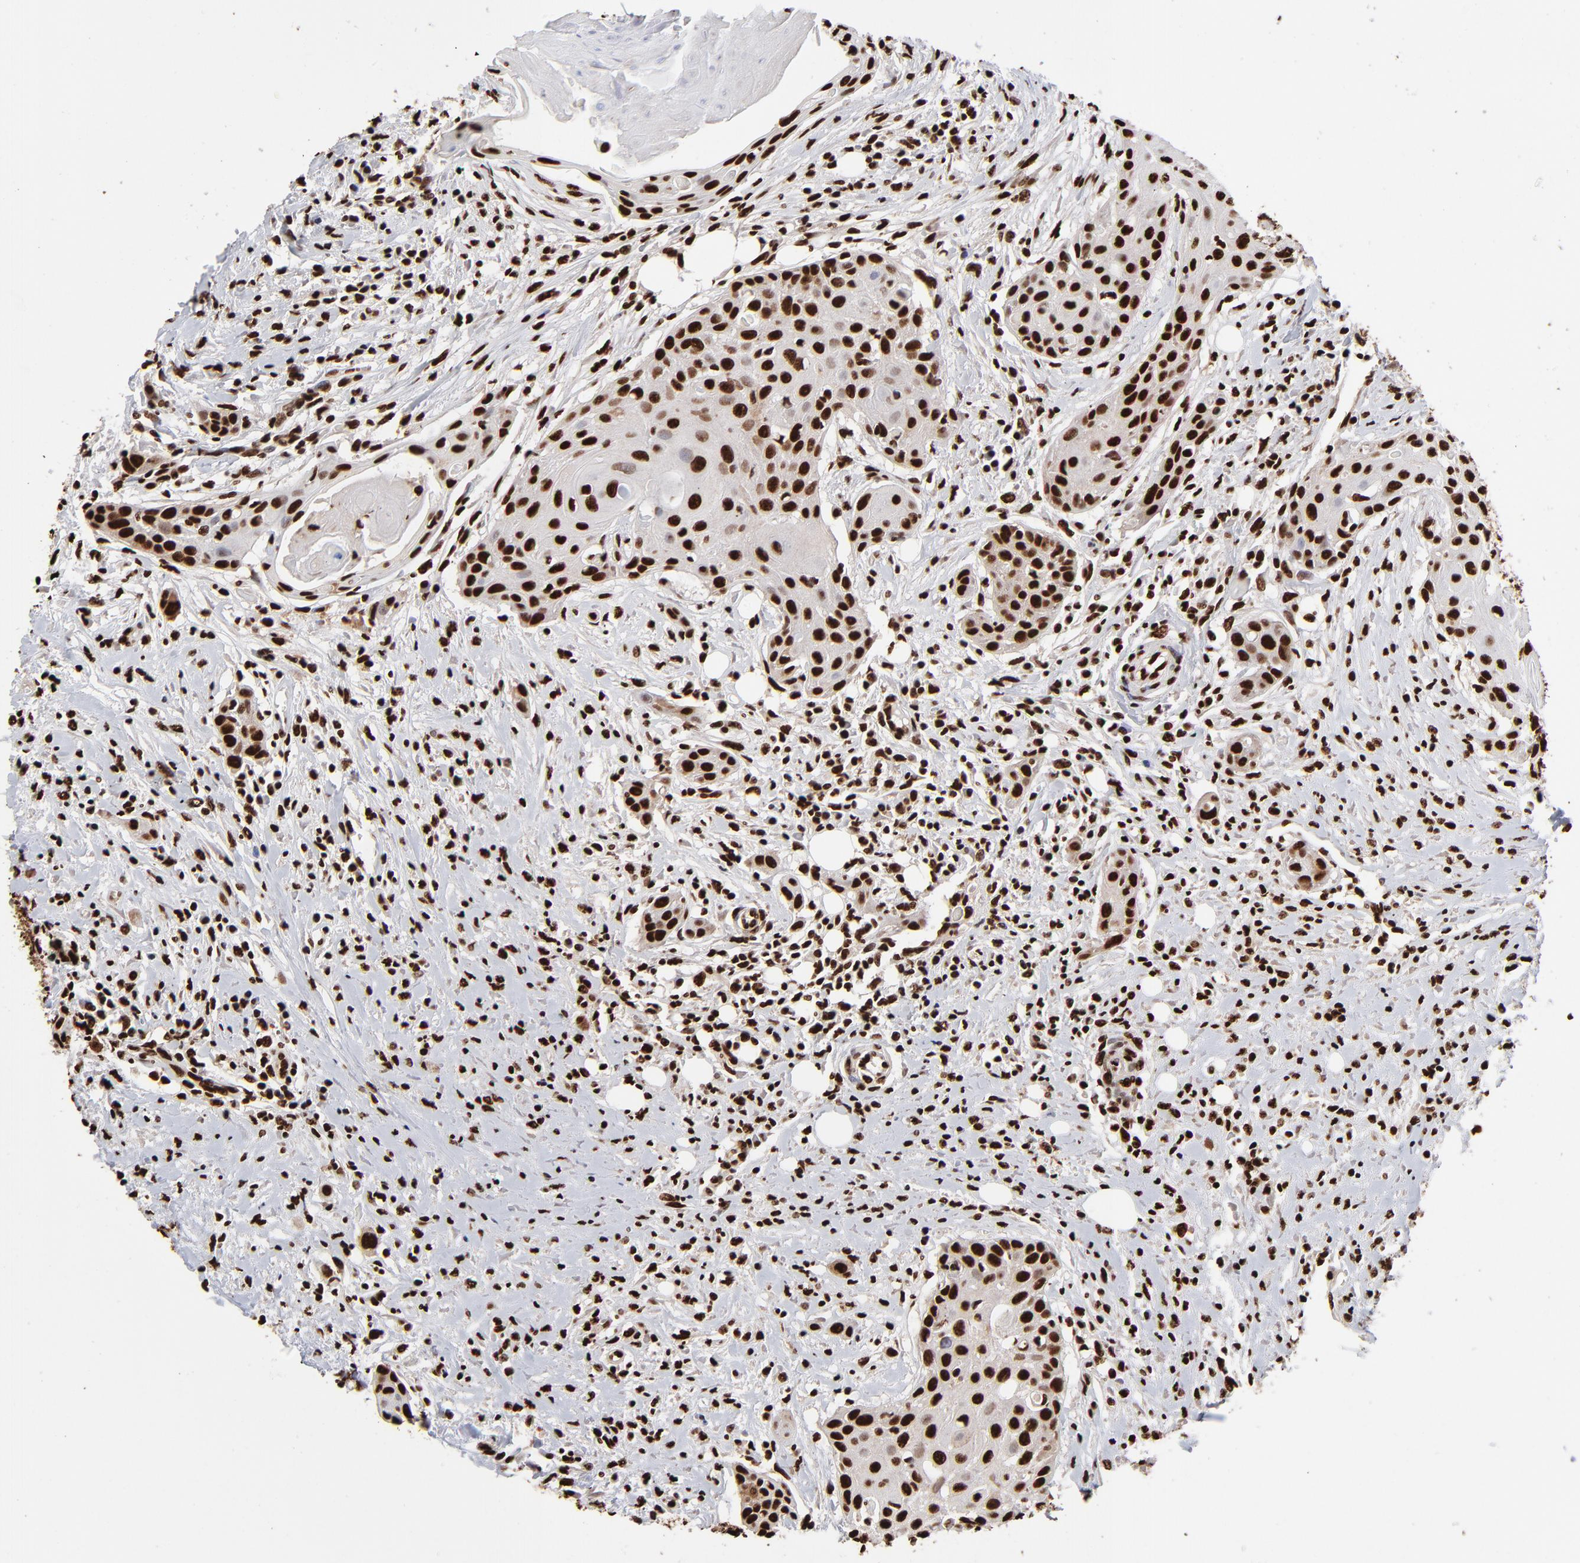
{"staining": {"intensity": "strong", "quantity": ">75%", "location": "nuclear"}, "tissue": "head and neck cancer", "cell_type": "Tumor cells", "image_type": "cancer", "snomed": [{"axis": "morphology", "description": "Squamous cell carcinoma, NOS"}, {"axis": "morphology", "description": "Squamous cell carcinoma, metastatic, NOS"}, {"axis": "topography", "description": "Lymph node"}, {"axis": "topography", "description": "Salivary gland"}, {"axis": "topography", "description": "Head-Neck"}], "caption": "Head and neck cancer was stained to show a protein in brown. There is high levels of strong nuclear staining in about >75% of tumor cells.", "gene": "ZNF544", "patient": {"sex": "female", "age": 74}}